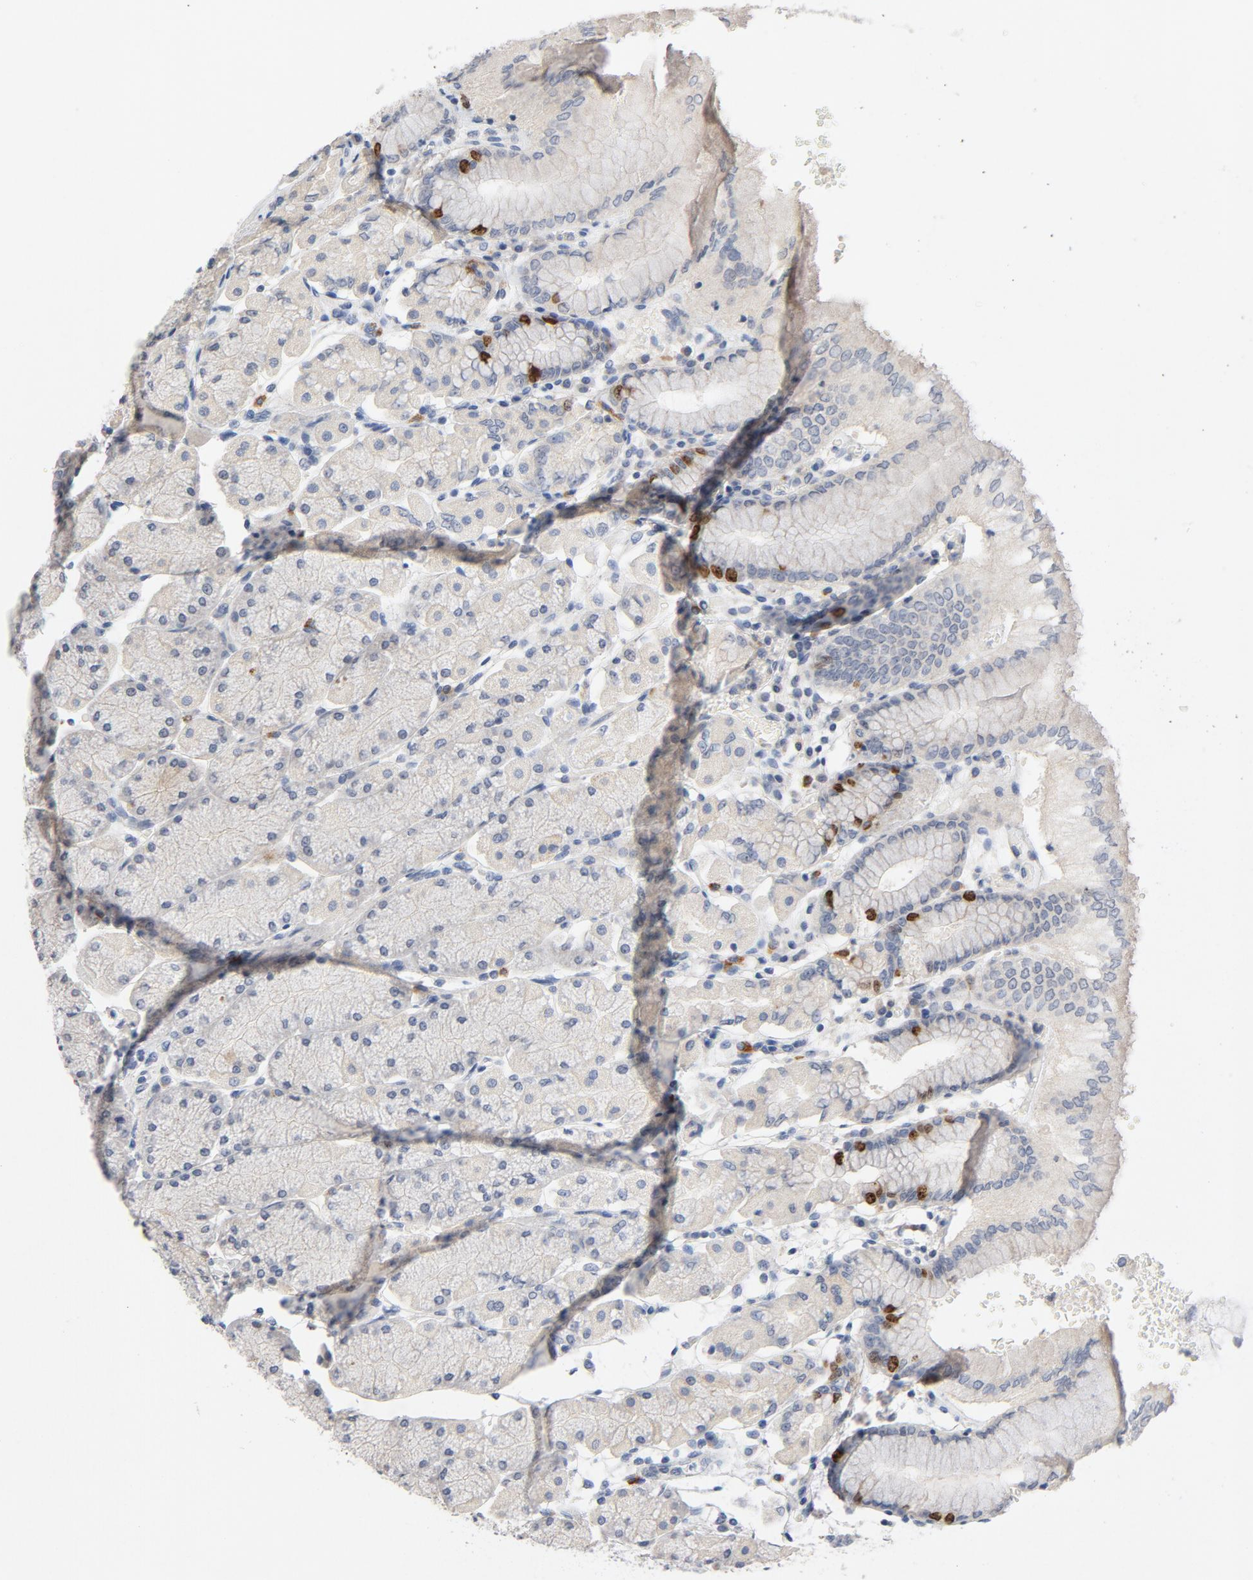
{"staining": {"intensity": "moderate", "quantity": "<25%", "location": "nuclear"}, "tissue": "stomach", "cell_type": "Glandular cells", "image_type": "normal", "snomed": [{"axis": "morphology", "description": "Normal tissue, NOS"}, {"axis": "topography", "description": "Stomach, upper"}, {"axis": "topography", "description": "Stomach"}], "caption": "Immunohistochemical staining of unremarkable human stomach displays <25% levels of moderate nuclear protein positivity in about <25% of glandular cells. (Brightfield microscopy of DAB IHC at high magnification).", "gene": "BIRC5", "patient": {"sex": "male", "age": 76}}